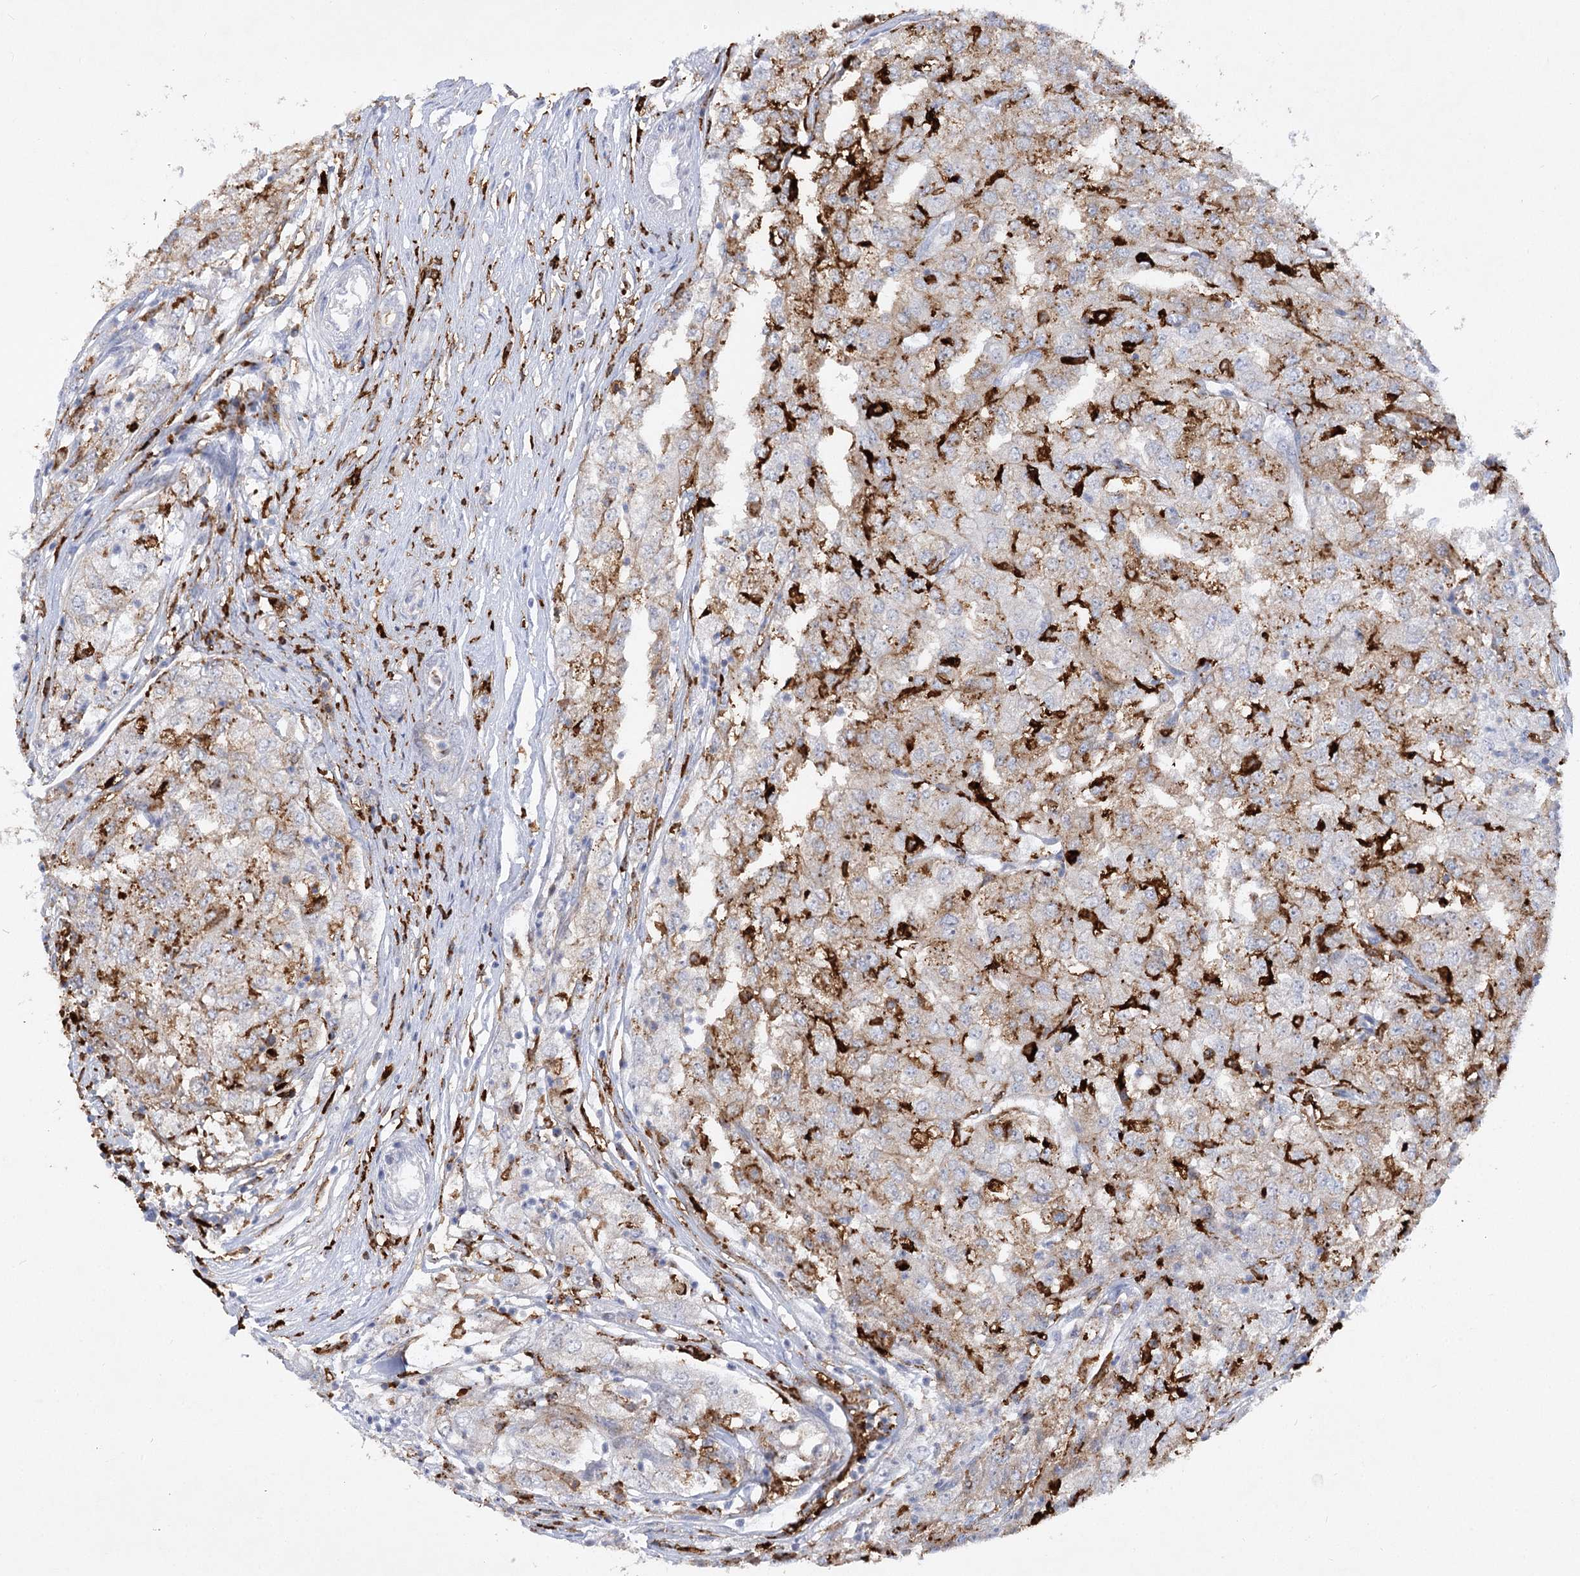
{"staining": {"intensity": "strong", "quantity": "25%-75%", "location": "cytoplasmic/membranous"}, "tissue": "renal cancer", "cell_type": "Tumor cells", "image_type": "cancer", "snomed": [{"axis": "morphology", "description": "Adenocarcinoma, NOS"}, {"axis": "topography", "description": "Kidney"}], "caption": "High-power microscopy captured an IHC photomicrograph of adenocarcinoma (renal), revealing strong cytoplasmic/membranous positivity in about 25%-75% of tumor cells.", "gene": "PIWIL4", "patient": {"sex": "female", "age": 54}}